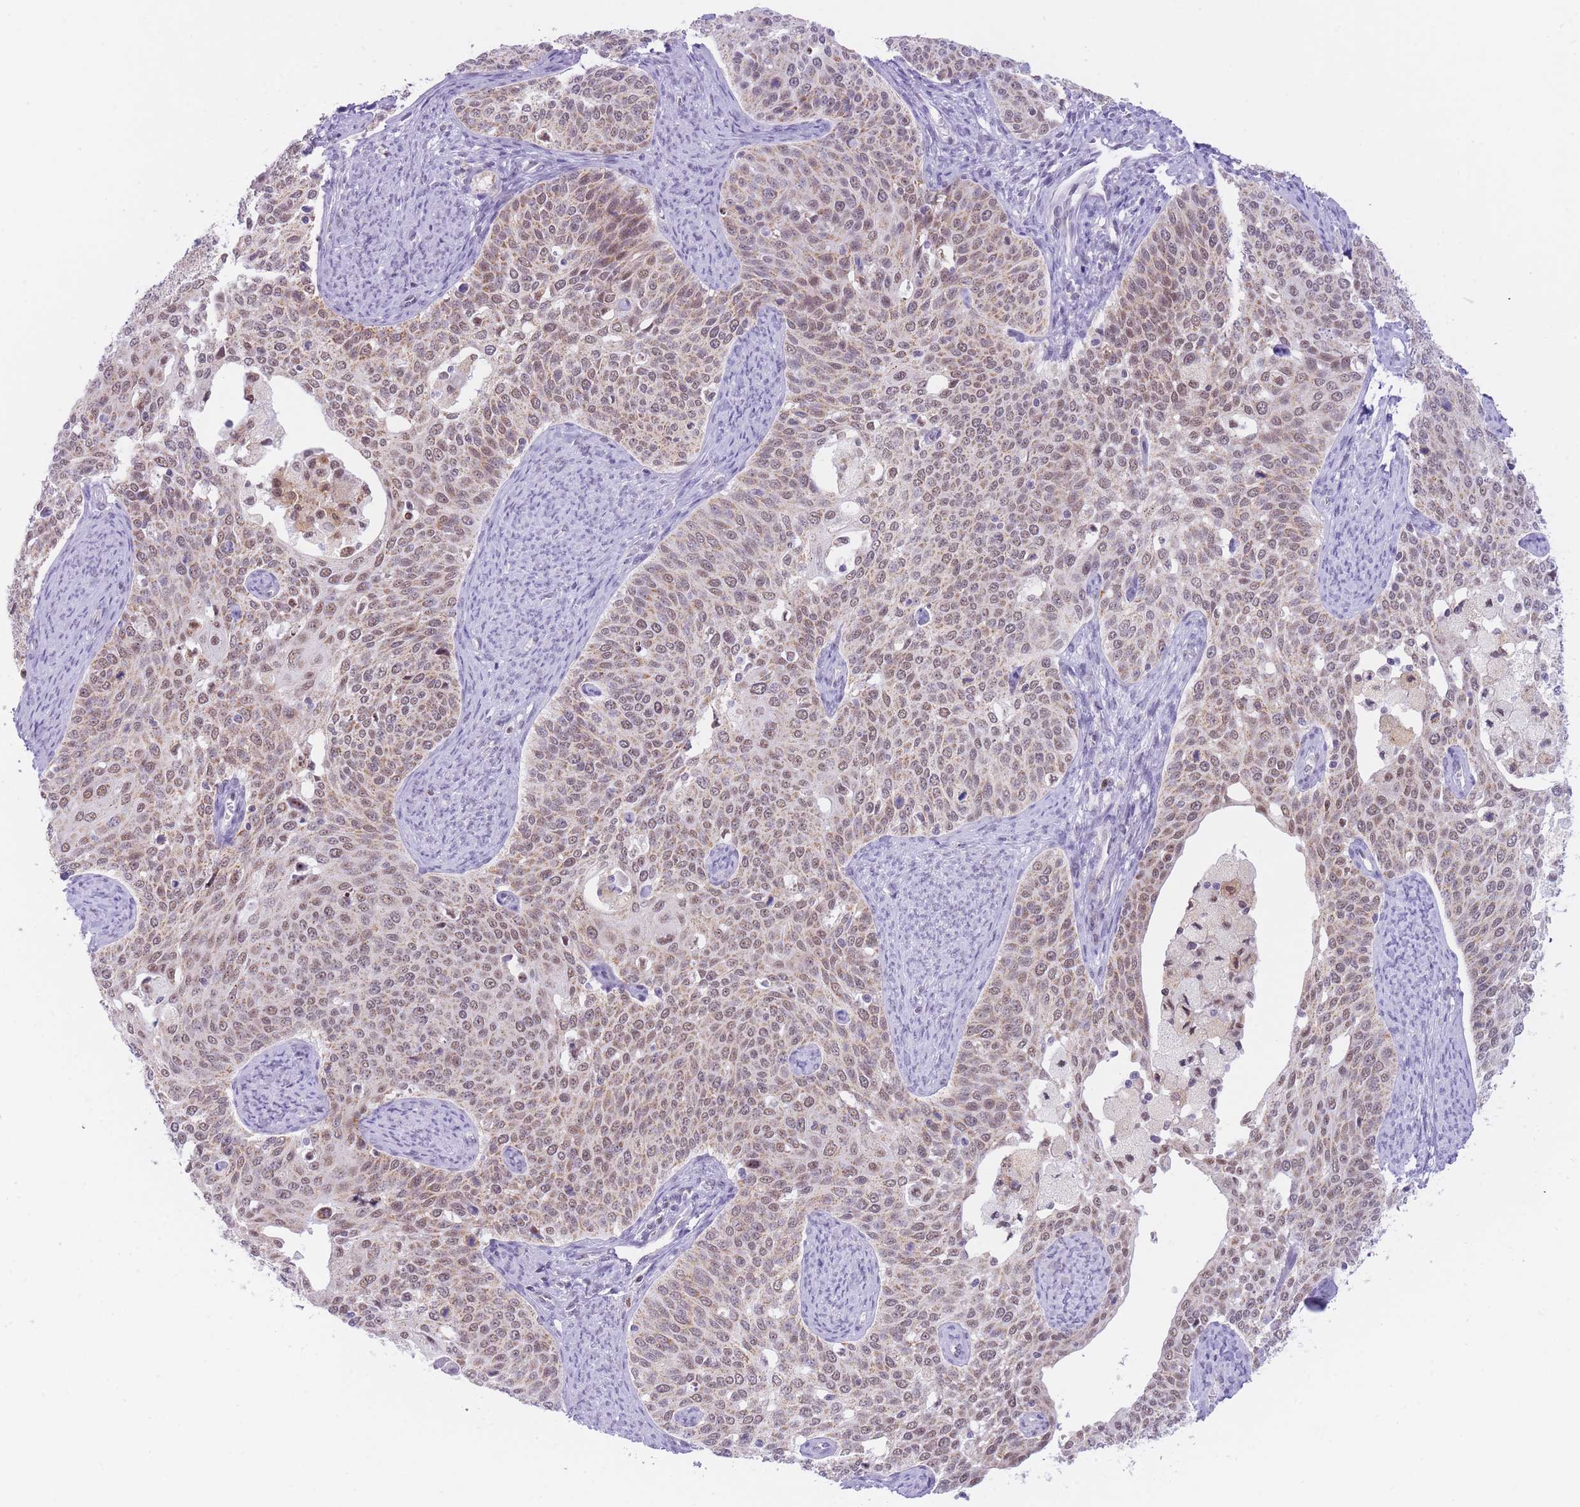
{"staining": {"intensity": "weak", "quantity": ">75%", "location": "cytoplasmic/membranous,nuclear"}, "tissue": "cervical cancer", "cell_type": "Tumor cells", "image_type": "cancer", "snomed": [{"axis": "morphology", "description": "Squamous cell carcinoma, NOS"}, {"axis": "topography", "description": "Cervix"}], "caption": "Human cervical squamous cell carcinoma stained with a protein marker shows weak staining in tumor cells.", "gene": "CYP2B6", "patient": {"sex": "female", "age": 44}}